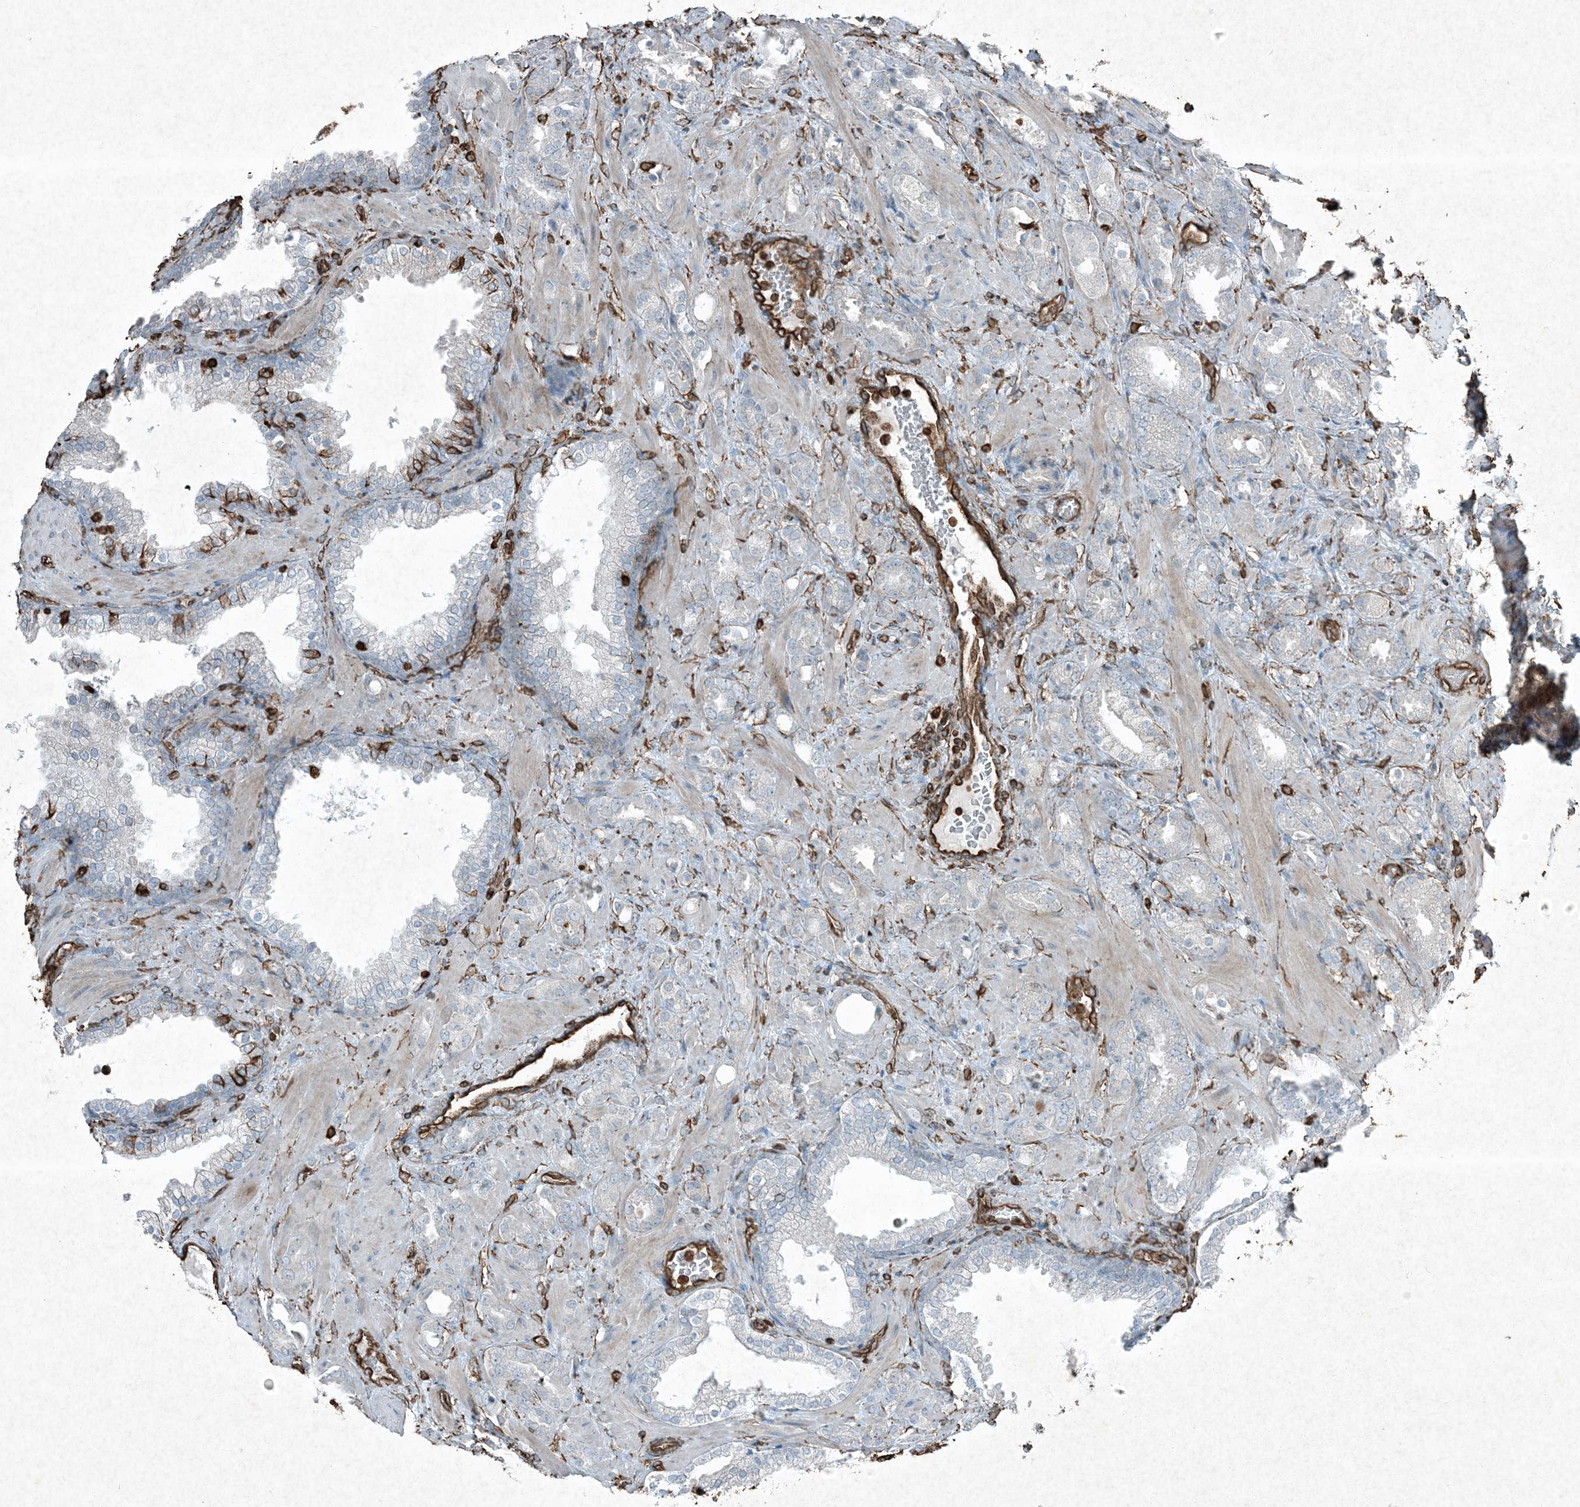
{"staining": {"intensity": "negative", "quantity": "none", "location": "none"}, "tissue": "prostate cancer", "cell_type": "Tumor cells", "image_type": "cancer", "snomed": [{"axis": "morphology", "description": "Adenocarcinoma, High grade"}, {"axis": "topography", "description": "Prostate"}], "caption": "The image displays no significant expression in tumor cells of prostate adenocarcinoma (high-grade). The staining is performed using DAB (3,3'-diaminobenzidine) brown chromogen with nuclei counter-stained in using hematoxylin.", "gene": "RYK", "patient": {"sex": "male", "age": 64}}